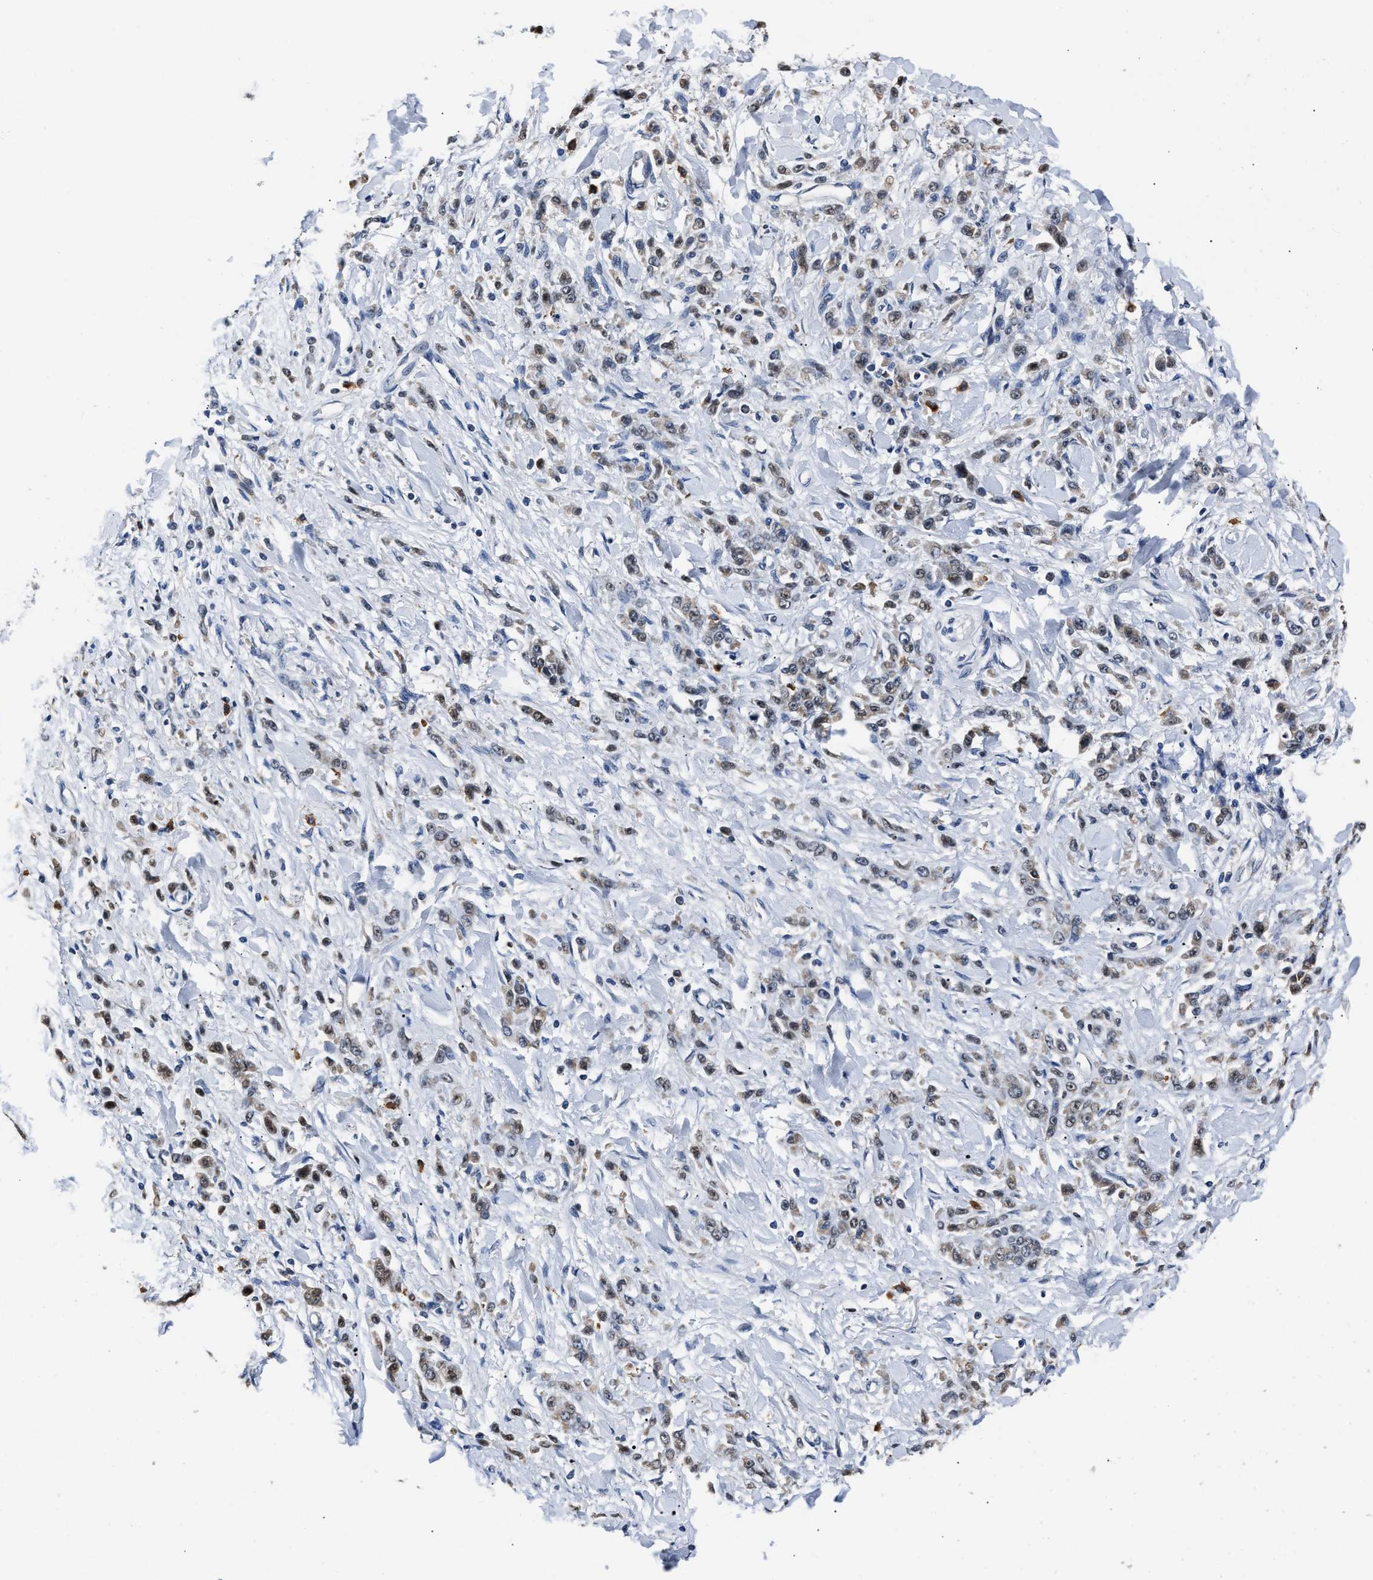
{"staining": {"intensity": "moderate", "quantity": "<25%", "location": "nuclear"}, "tissue": "stomach cancer", "cell_type": "Tumor cells", "image_type": "cancer", "snomed": [{"axis": "morphology", "description": "Normal tissue, NOS"}, {"axis": "morphology", "description": "Adenocarcinoma, NOS"}, {"axis": "topography", "description": "Stomach"}], "caption": "Stomach cancer tissue displays moderate nuclear positivity in approximately <25% of tumor cells", "gene": "NSUN5", "patient": {"sex": "male", "age": 82}}